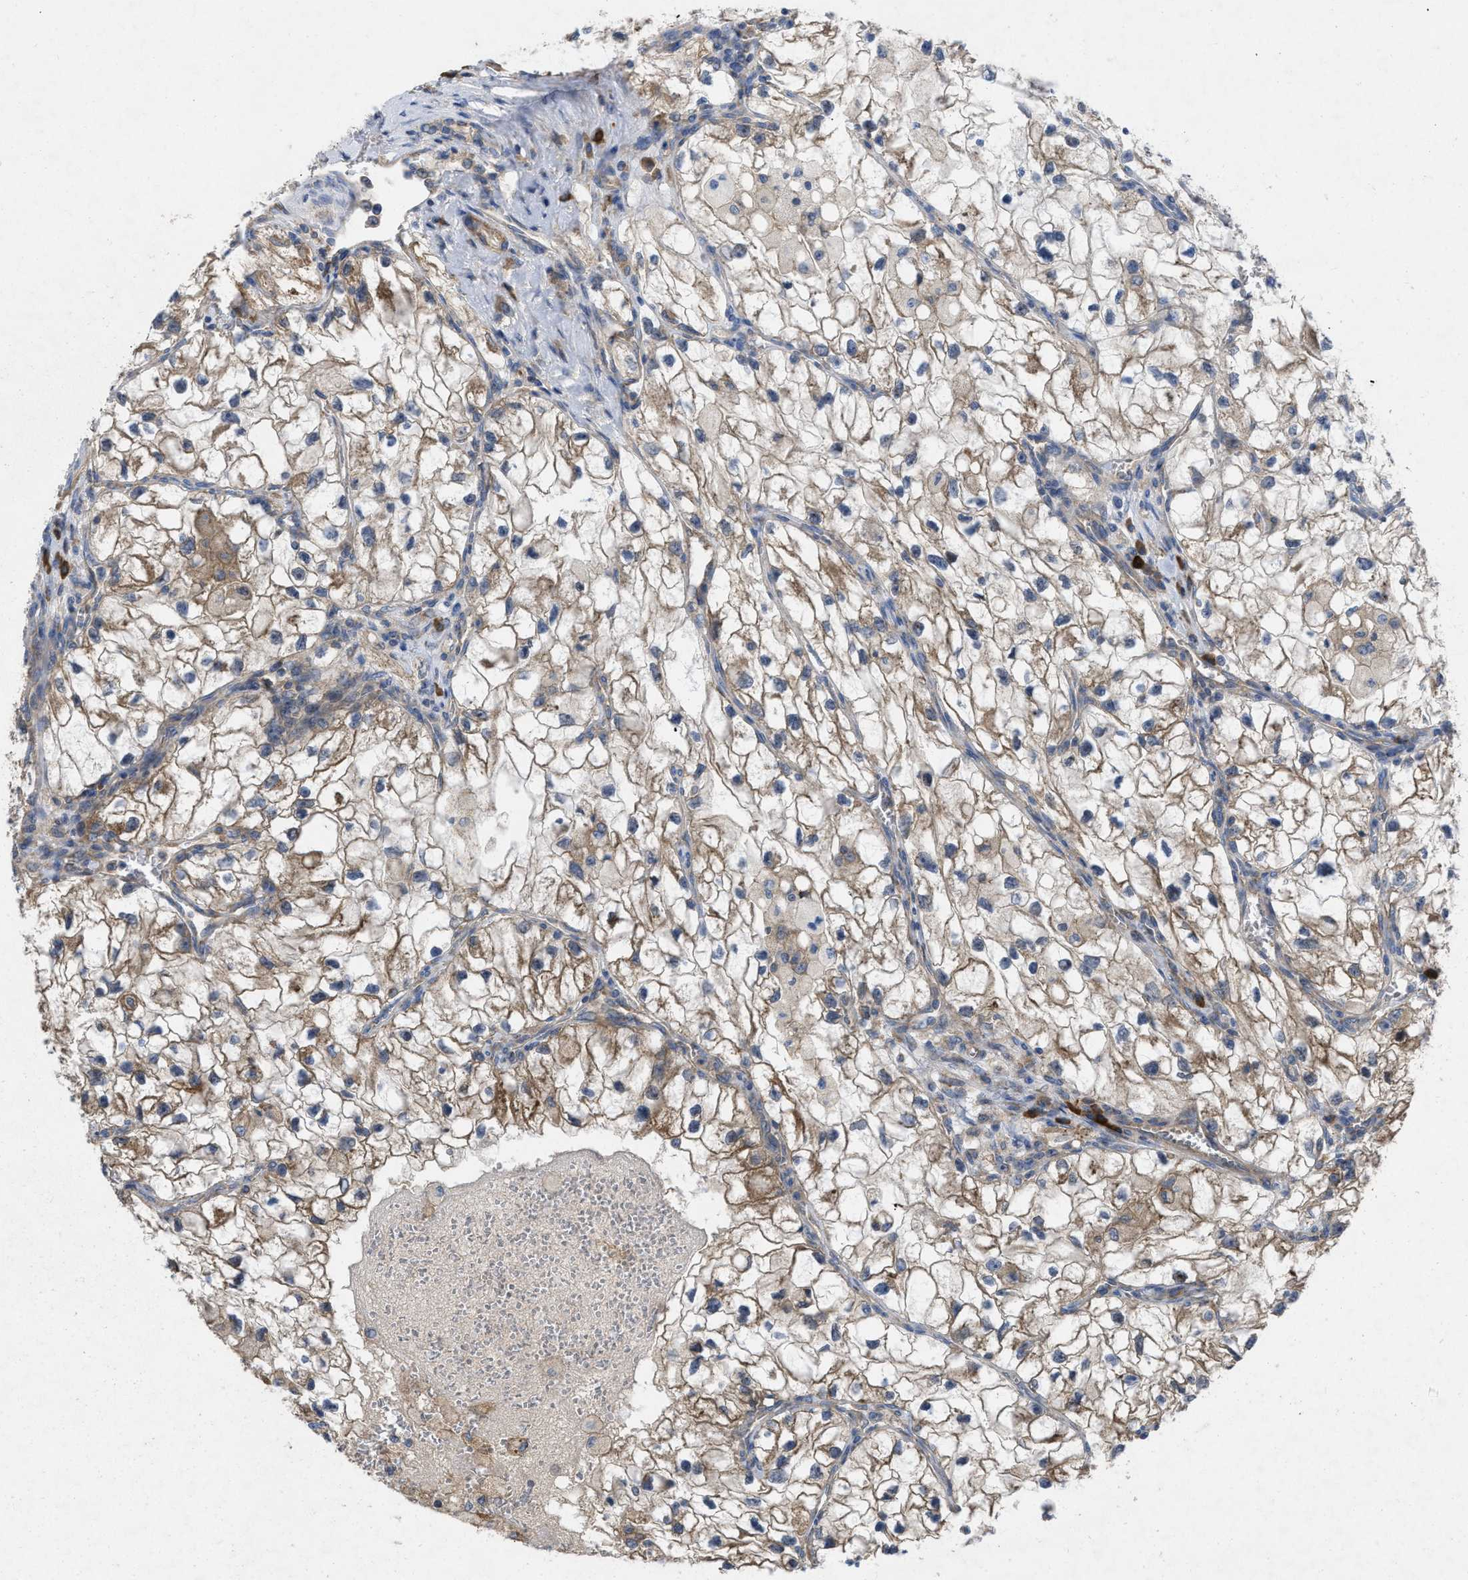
{"staining": {"intensity": "moderate", "quantity": ">75%", "location": "cytoplasmic/membranous"}, "tissue": "renal cancer", "cell_type": "Tumor cells", "image_type": "cancer", "snomed": [{"axis": "morphology", "description": "Adenocarcinoma, NOS"}, {"axis": "topography", "description": "Kidney"}], "caption": "Immunohistochemical staining of human renal cancer (adenocarcinoma) exhibits moderate cytoplasmic/membranous protein staining in approximately >75% of tumor cells. (brown staining indicates protein expression, while blue staining denotes nuclei).", "gene": "TMEM131", "patient": {"sex": "female", "age": 70}}